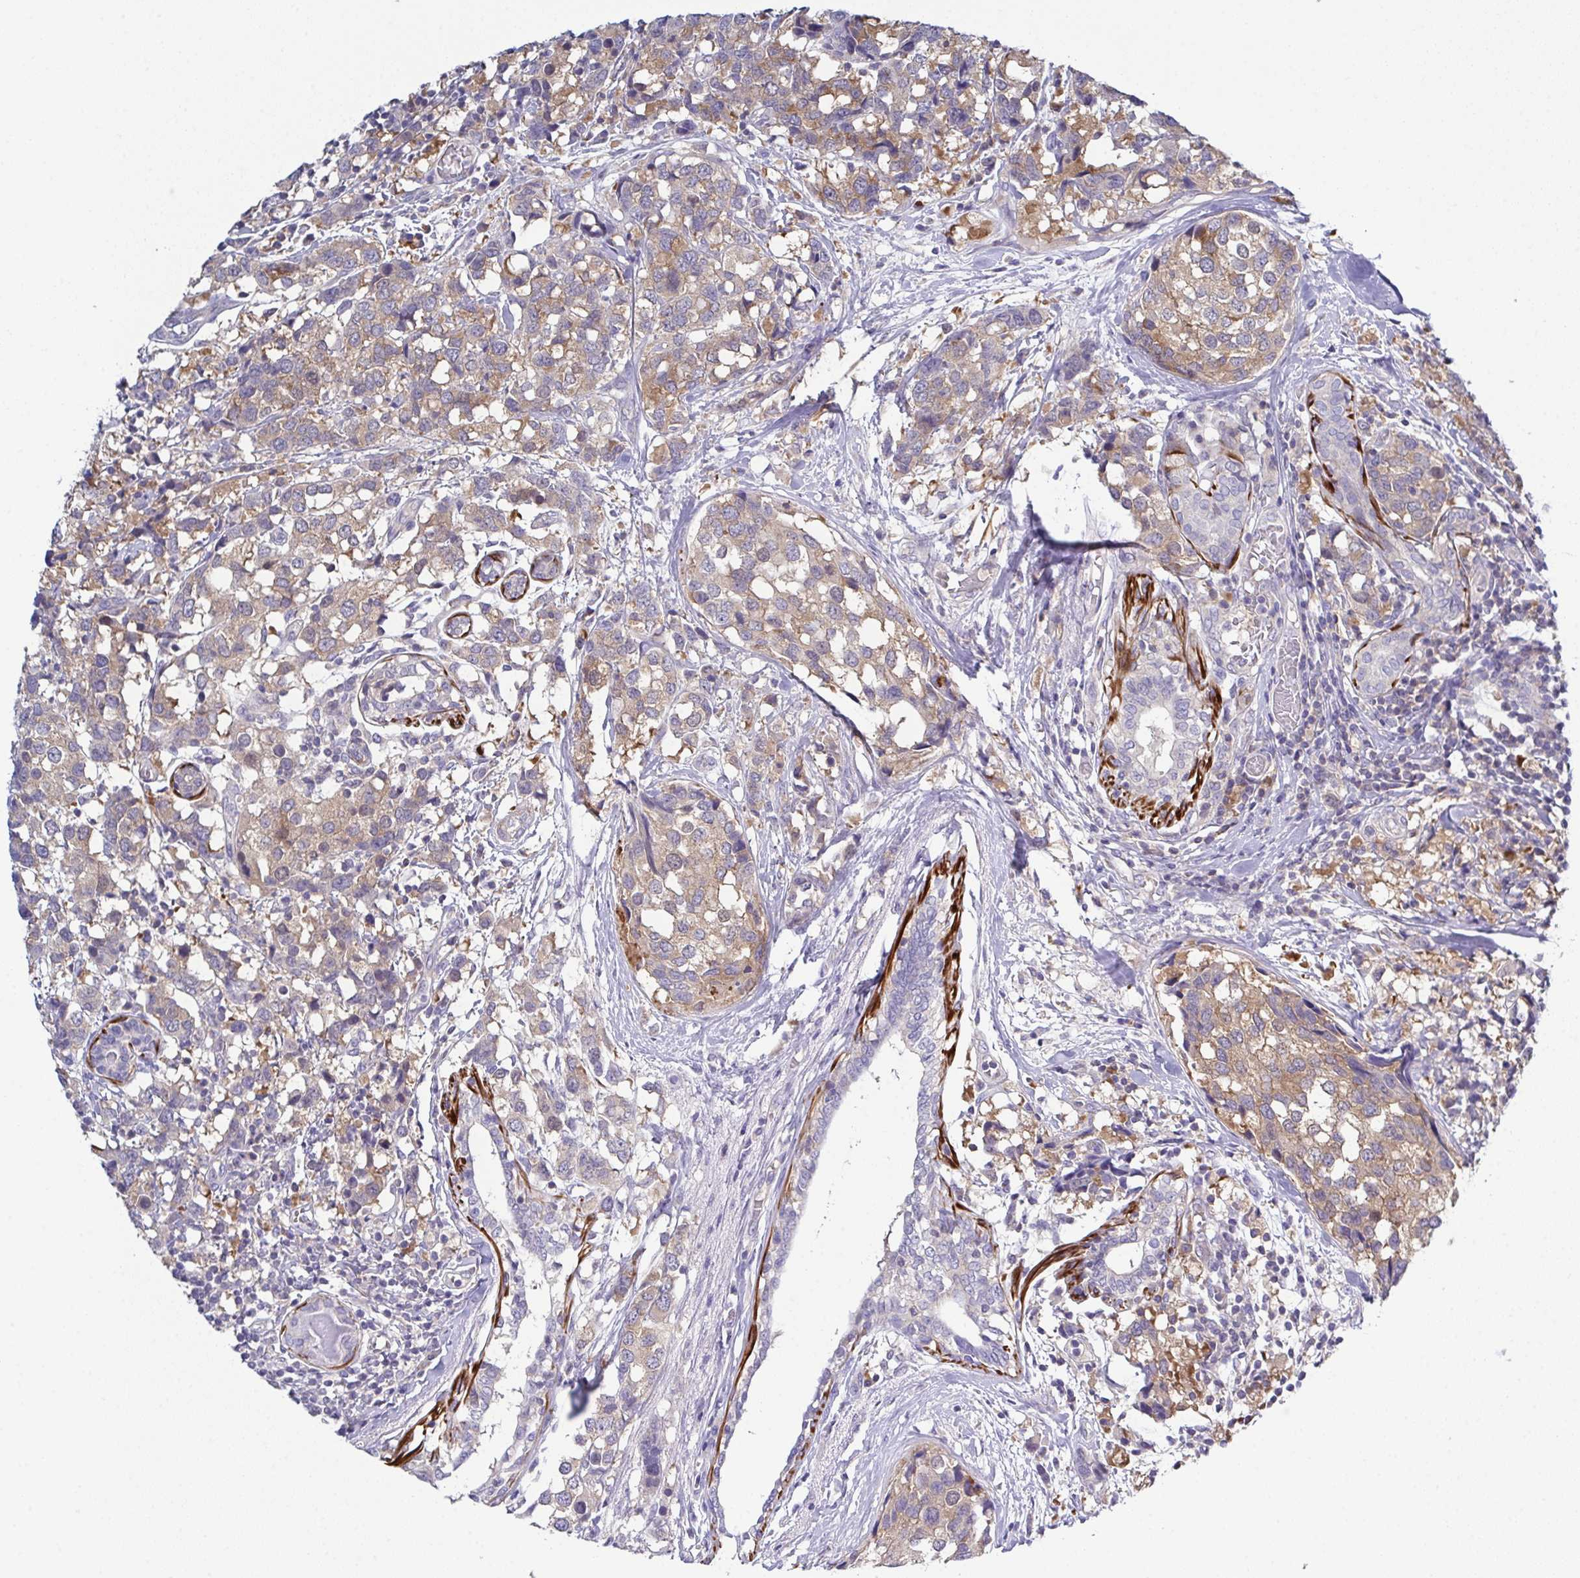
{"staining": {"intensity": "moderate", "quantity": "25%-75%", "location": "cytoplasmic/membranous"}, "tissue": "breast cancer", "cell_type": "Tumor cells", "image_type": "cancer", "snomed": [{"axis": "morphology", "description": "Lobular carcinoma"}, {"axis": "topography", "description": "Breast"}], "caption": "Breast cancer tissue displays moderate cytoplasmic/membranous positivity in approximately 25%-75% of tumor cells, visualized by immunohistochemistry.", "gene": "CFAP97D1", "patient": {"sex": "female", "age": 59}}